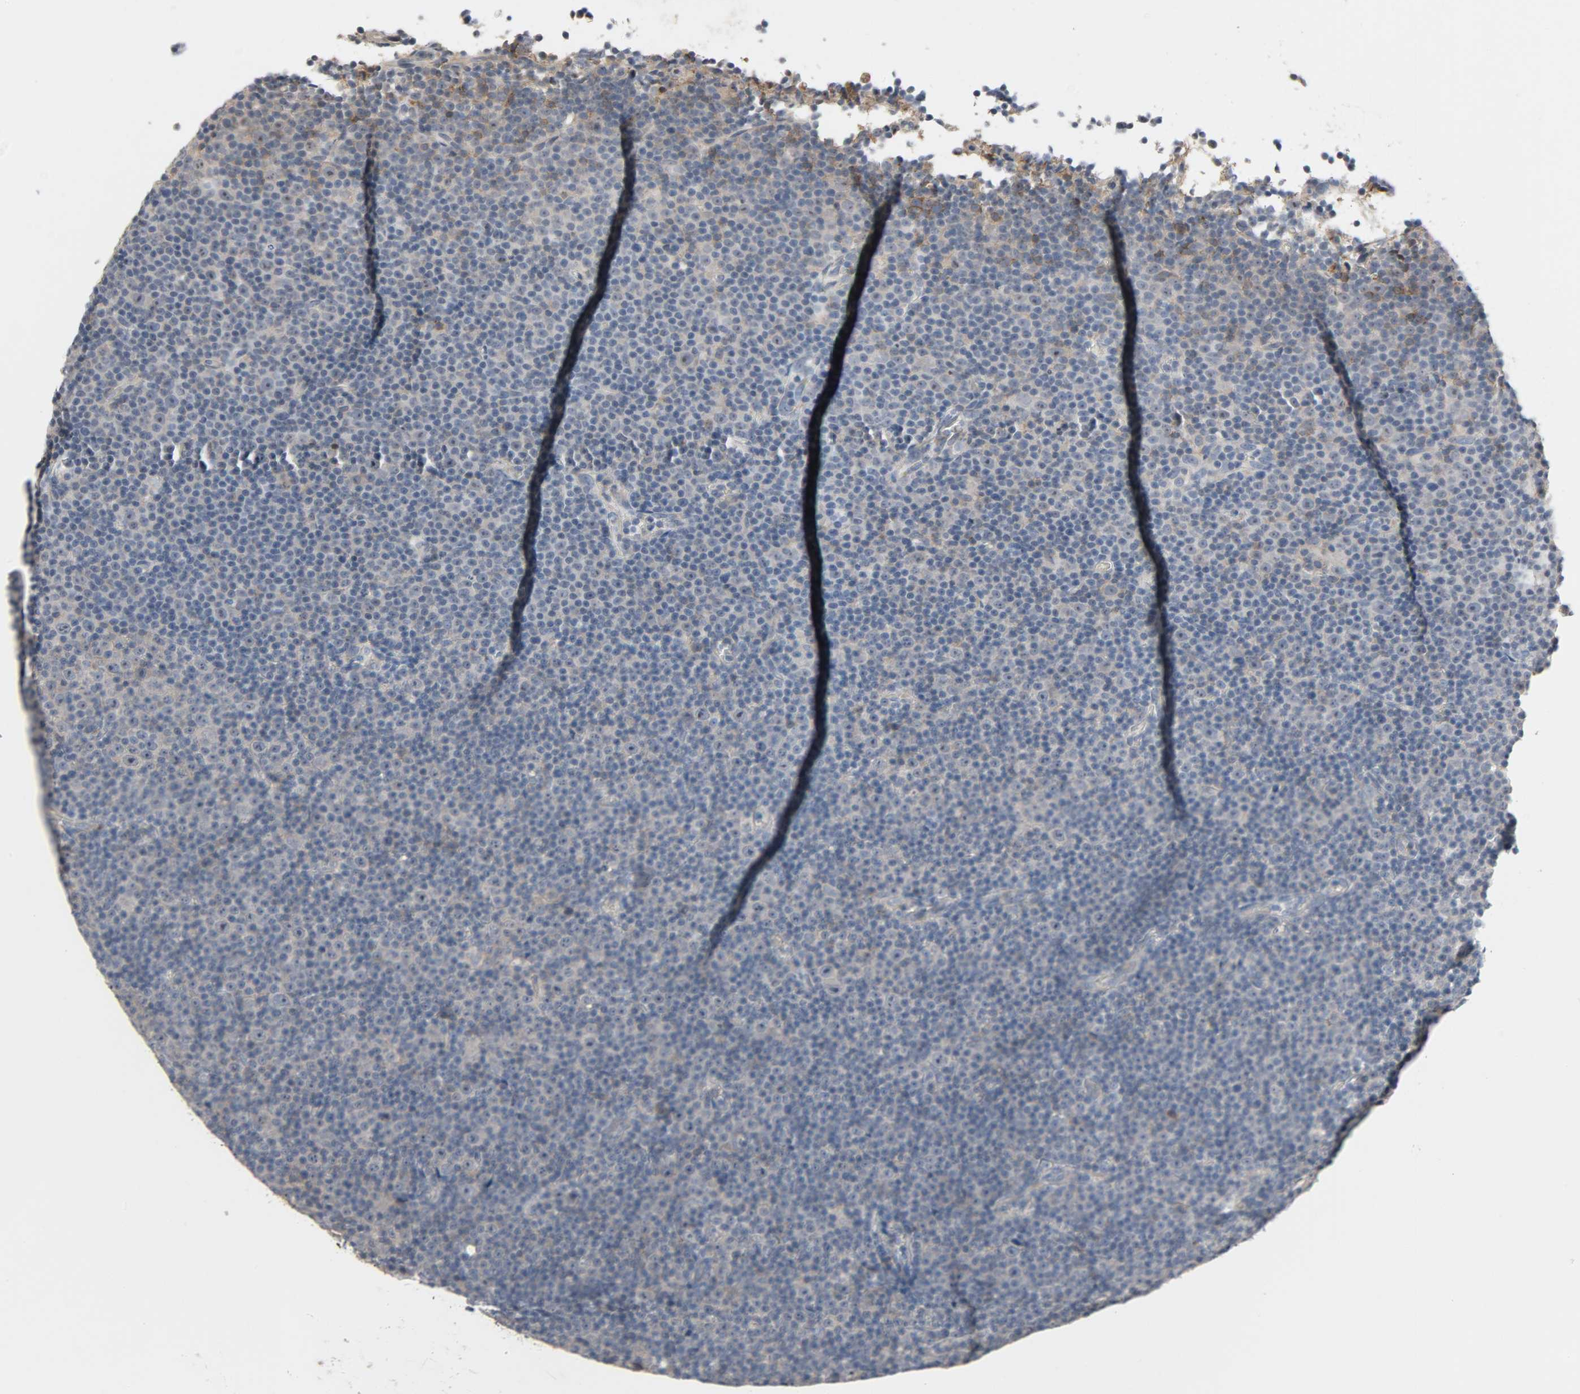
{"staining": {"intensity": "weak", "quantity": "25%-75%", "location": "cytoplasmic/membranous"}, "tissue": "lymphoma", "cell_type": "Tumor cells", "image_type": "cancer", "snomed": [{"axis": "morphology", "description": "Malignant lymphoma, non-Hodgkin's type, Low grade"}, {"axis": "topography", "description": "Lymph node"}], "caption": "A brown stain labels weak cytoplasmic/membranous positivity of a protein in malignant lymphoma, non-Hodgkin's type (low-grade) tumor cells. Using DAB (3,3'-diaminobenzidine) (brown) and hematoxylin (blue) stains, captured at high magnification using brightfield microscopy.", "gene": "CD4", "patient": {"sex": "female", "age": 67}}